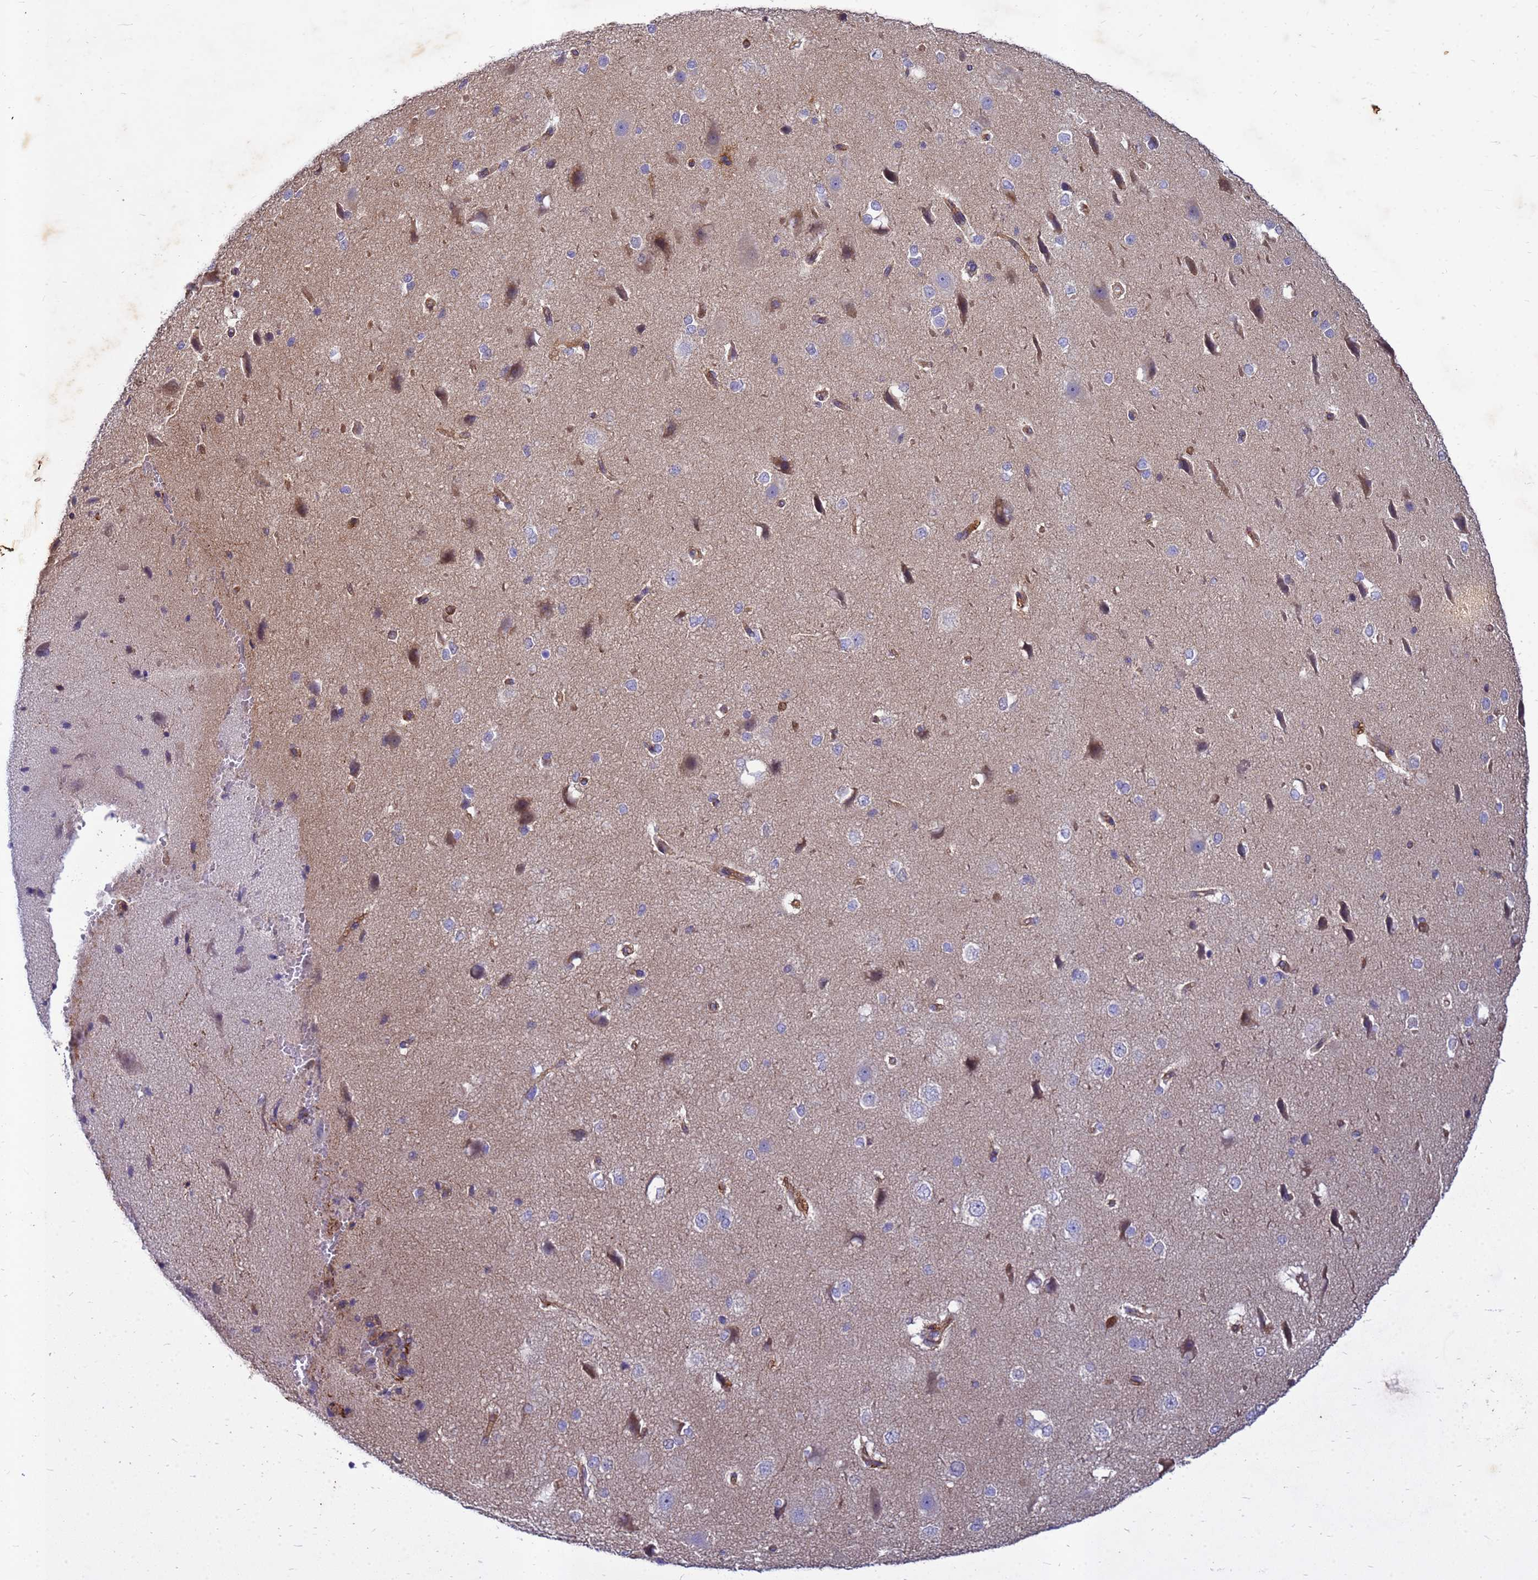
{"staining": {"intensity": "moderate", "quantity": "25%-75%", "location": "cytoplasmic/membranous"}, "tissue": "cerebral cortex", "cell_type": "Endothelial cells", "image_type": "normal", "snomed": [{"axis": "morphology", "description": "Normal tissue, NOS"}, {"axis": "morphology", "description": "Developmental malformation"}, {"axis": "topography", "description": "Cerebral cortex"}], "caption": "Moderate cytoplasmic/membranous positivity is seen in about 25%-75% of endothelial cells in benign cerebral cortex.", "gene": "RNF215", "patient": {"sex": "female", "age": 30}}